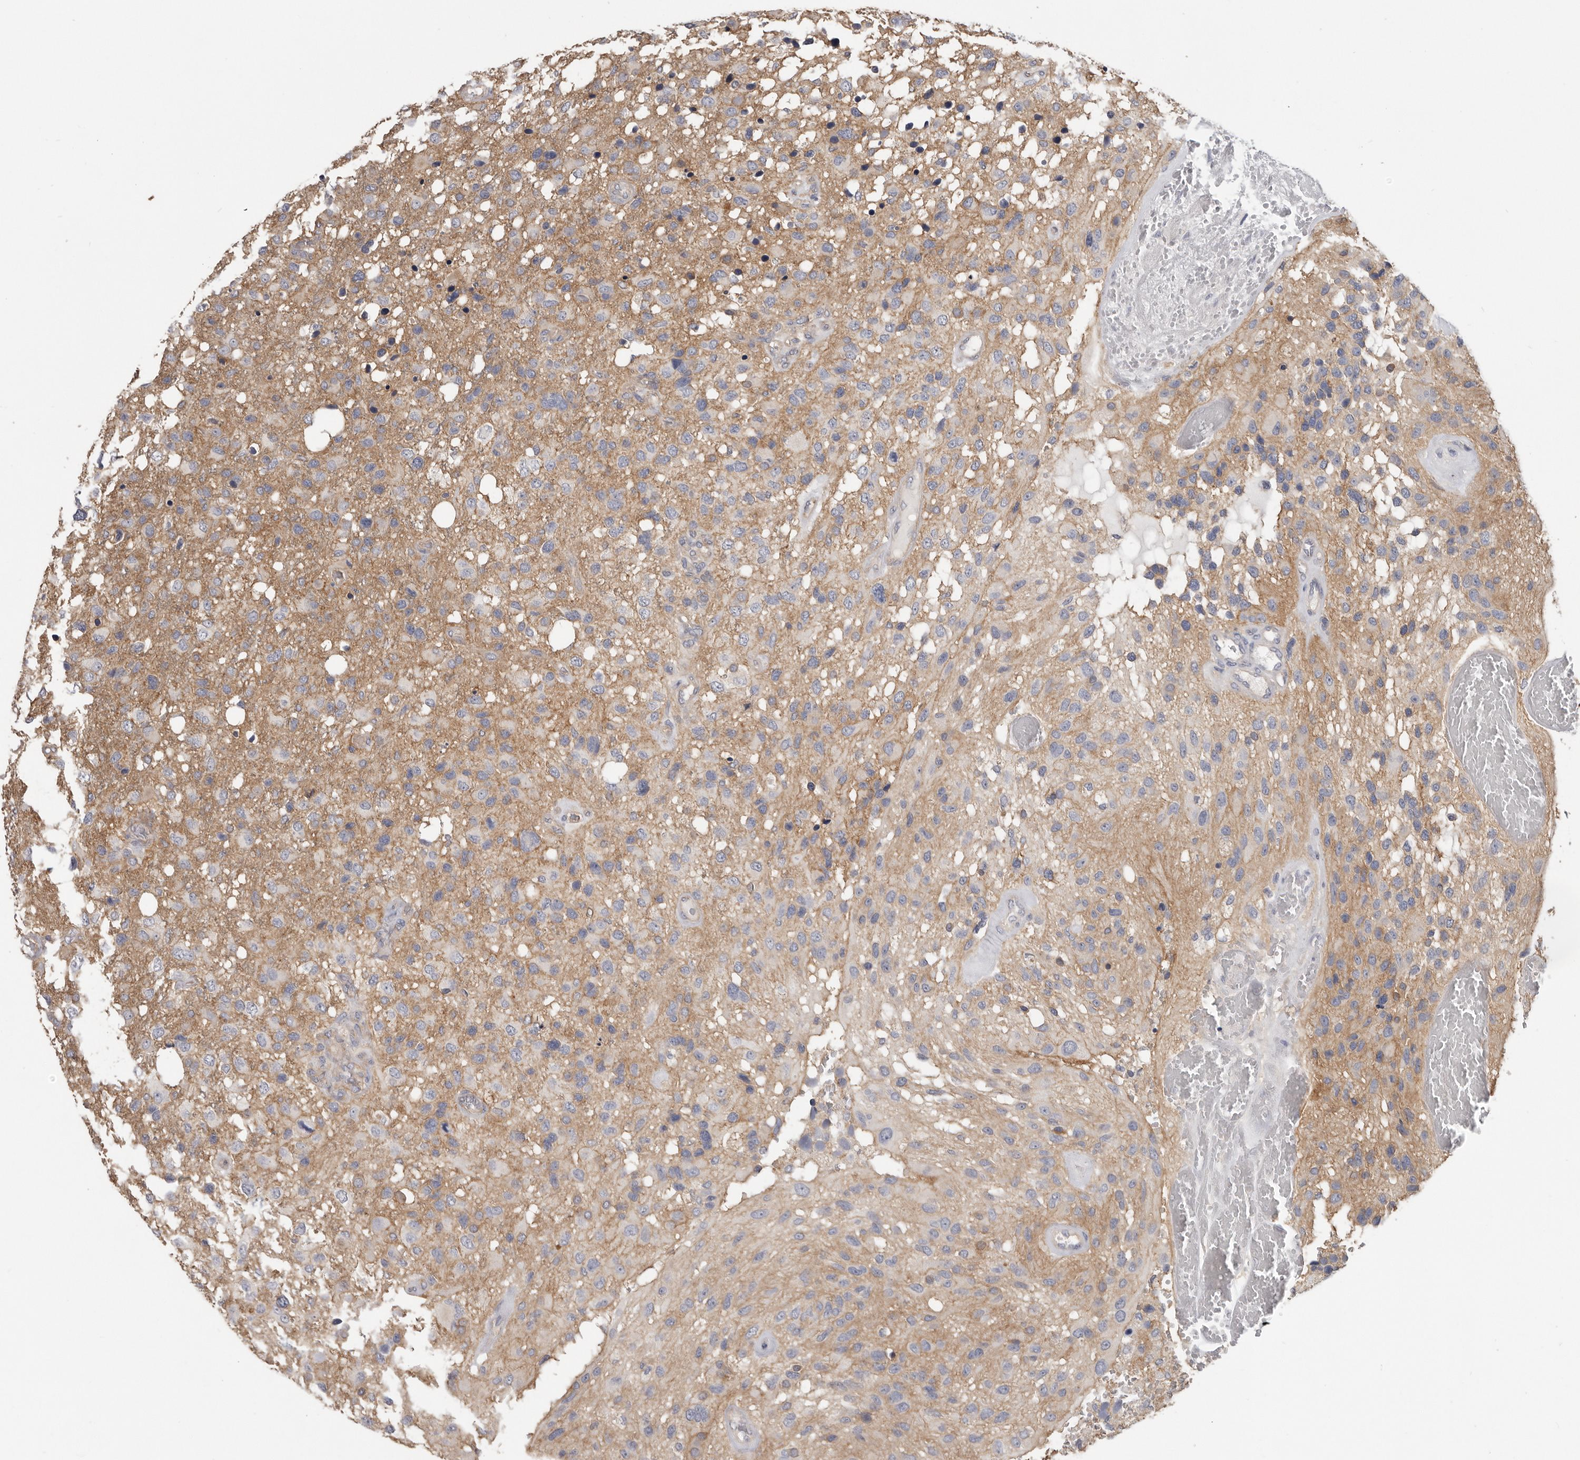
{"staining": {"intensity": "weak", "quantity": "<25%", "location": "cytoplasmic/membranous"}, "tissue": "glioma", "cell_type": "Tumor cells", "image_type": "cancer", "snomed": [{"axis": "morphology", "description": "Glioma, malignant, High grade"}, {"axis": "topography", "description": "Brain"}], "caption": "Image shows no significant protein staining in tumor cells of malignant glioma (high-grade).", "gene": "WDTC1", "patient": {"sex": "female", "age": 58}}